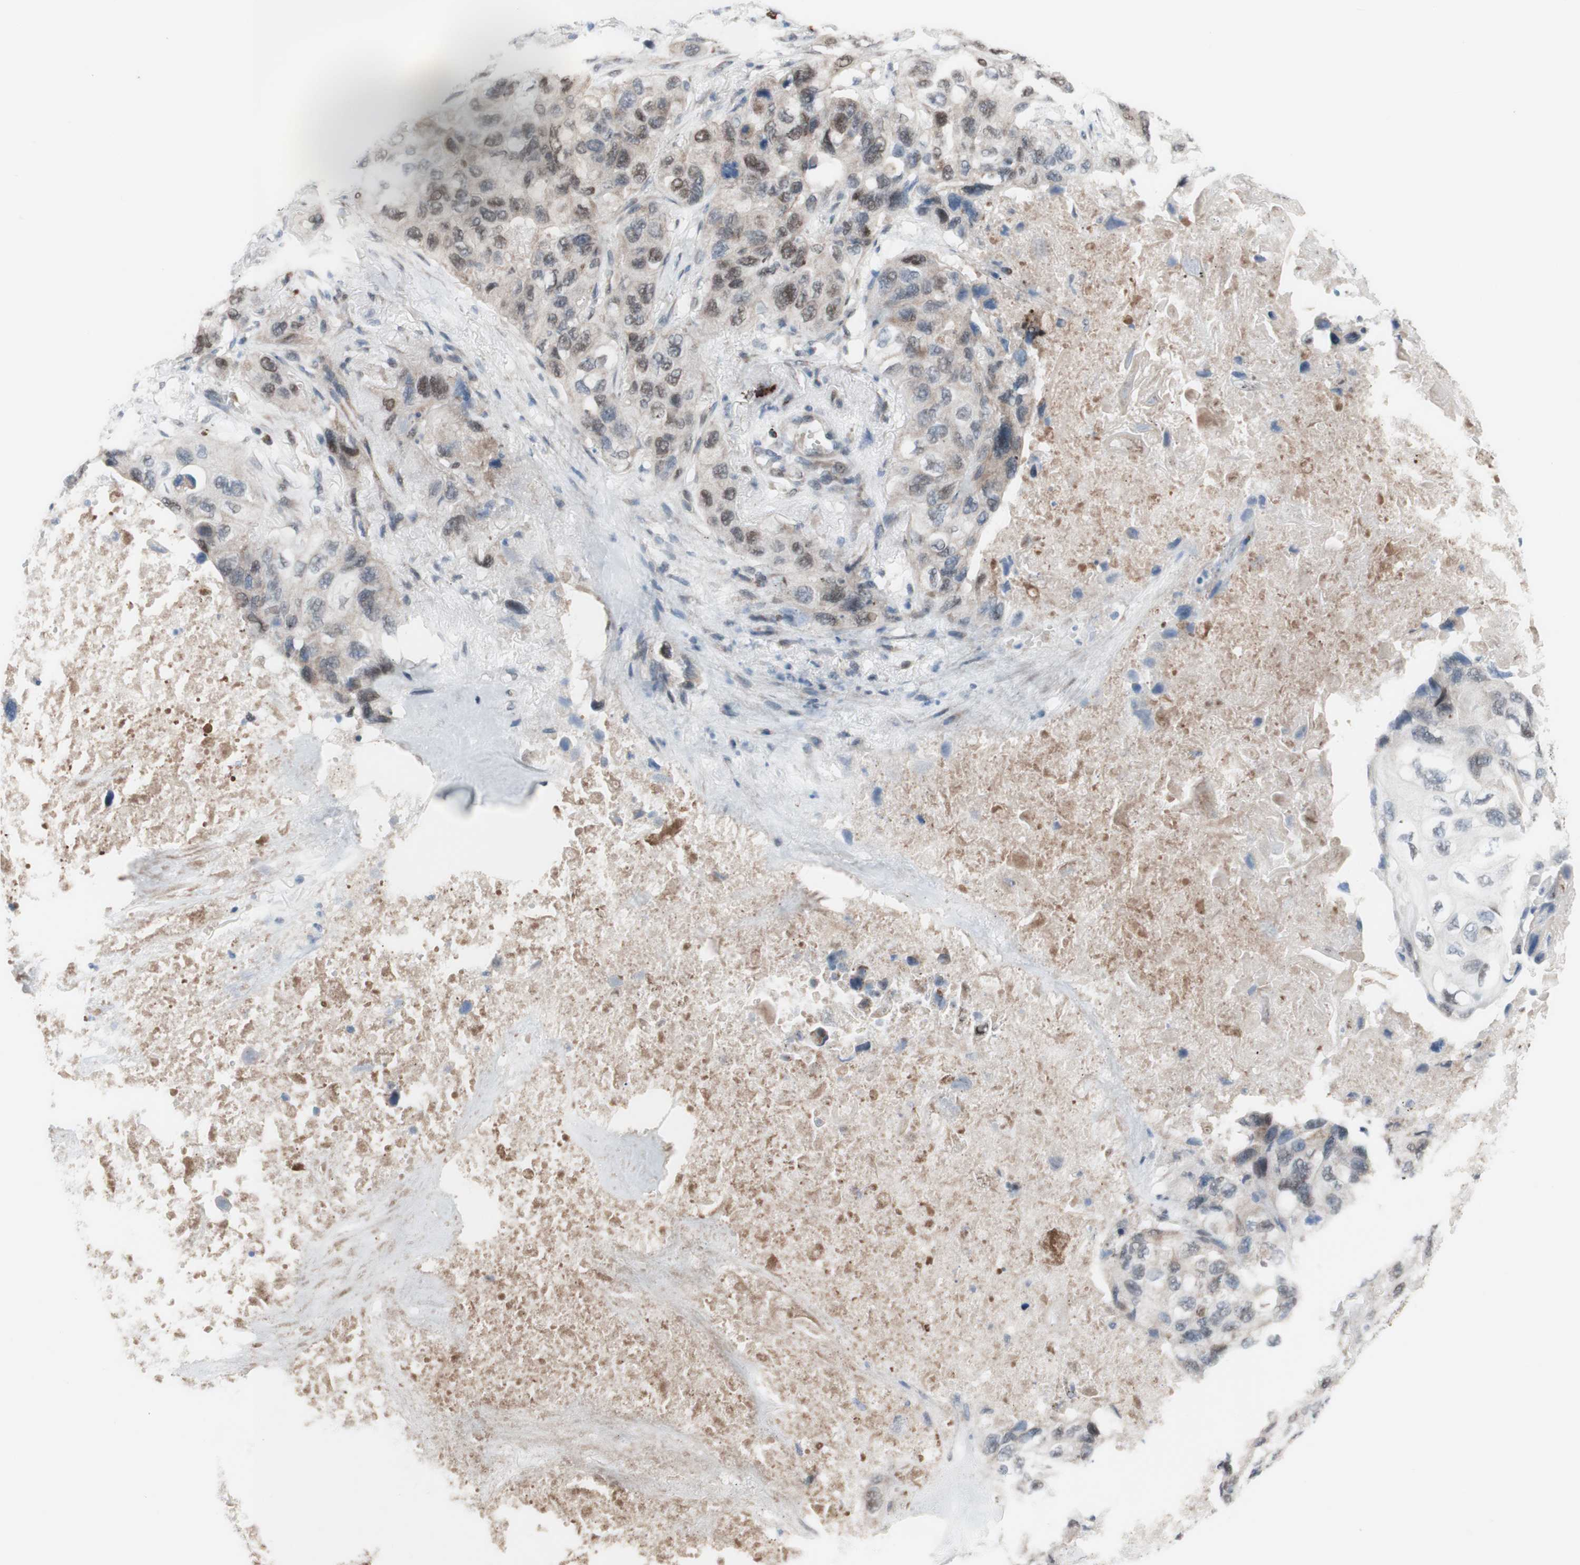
{"staining": {"intensity": "weak", "quantity": "<25%", "location": "nuclear"}, "tissue": "lung cancer", "cell_type": "Tumor cells", "image_type": "cancer", "snomed": [{"axis": "morphology", "description": "Squamous cell carcinoma, NOS"}, {"axis": "topography", "description": "Lung"}], "caption": "IHC micrograph of human lung cancer stained for a protein (brown), which shows no positivity in tumor cells.", "gene": "PHTF2", "patient": {"sex": "female", "age": 73}}